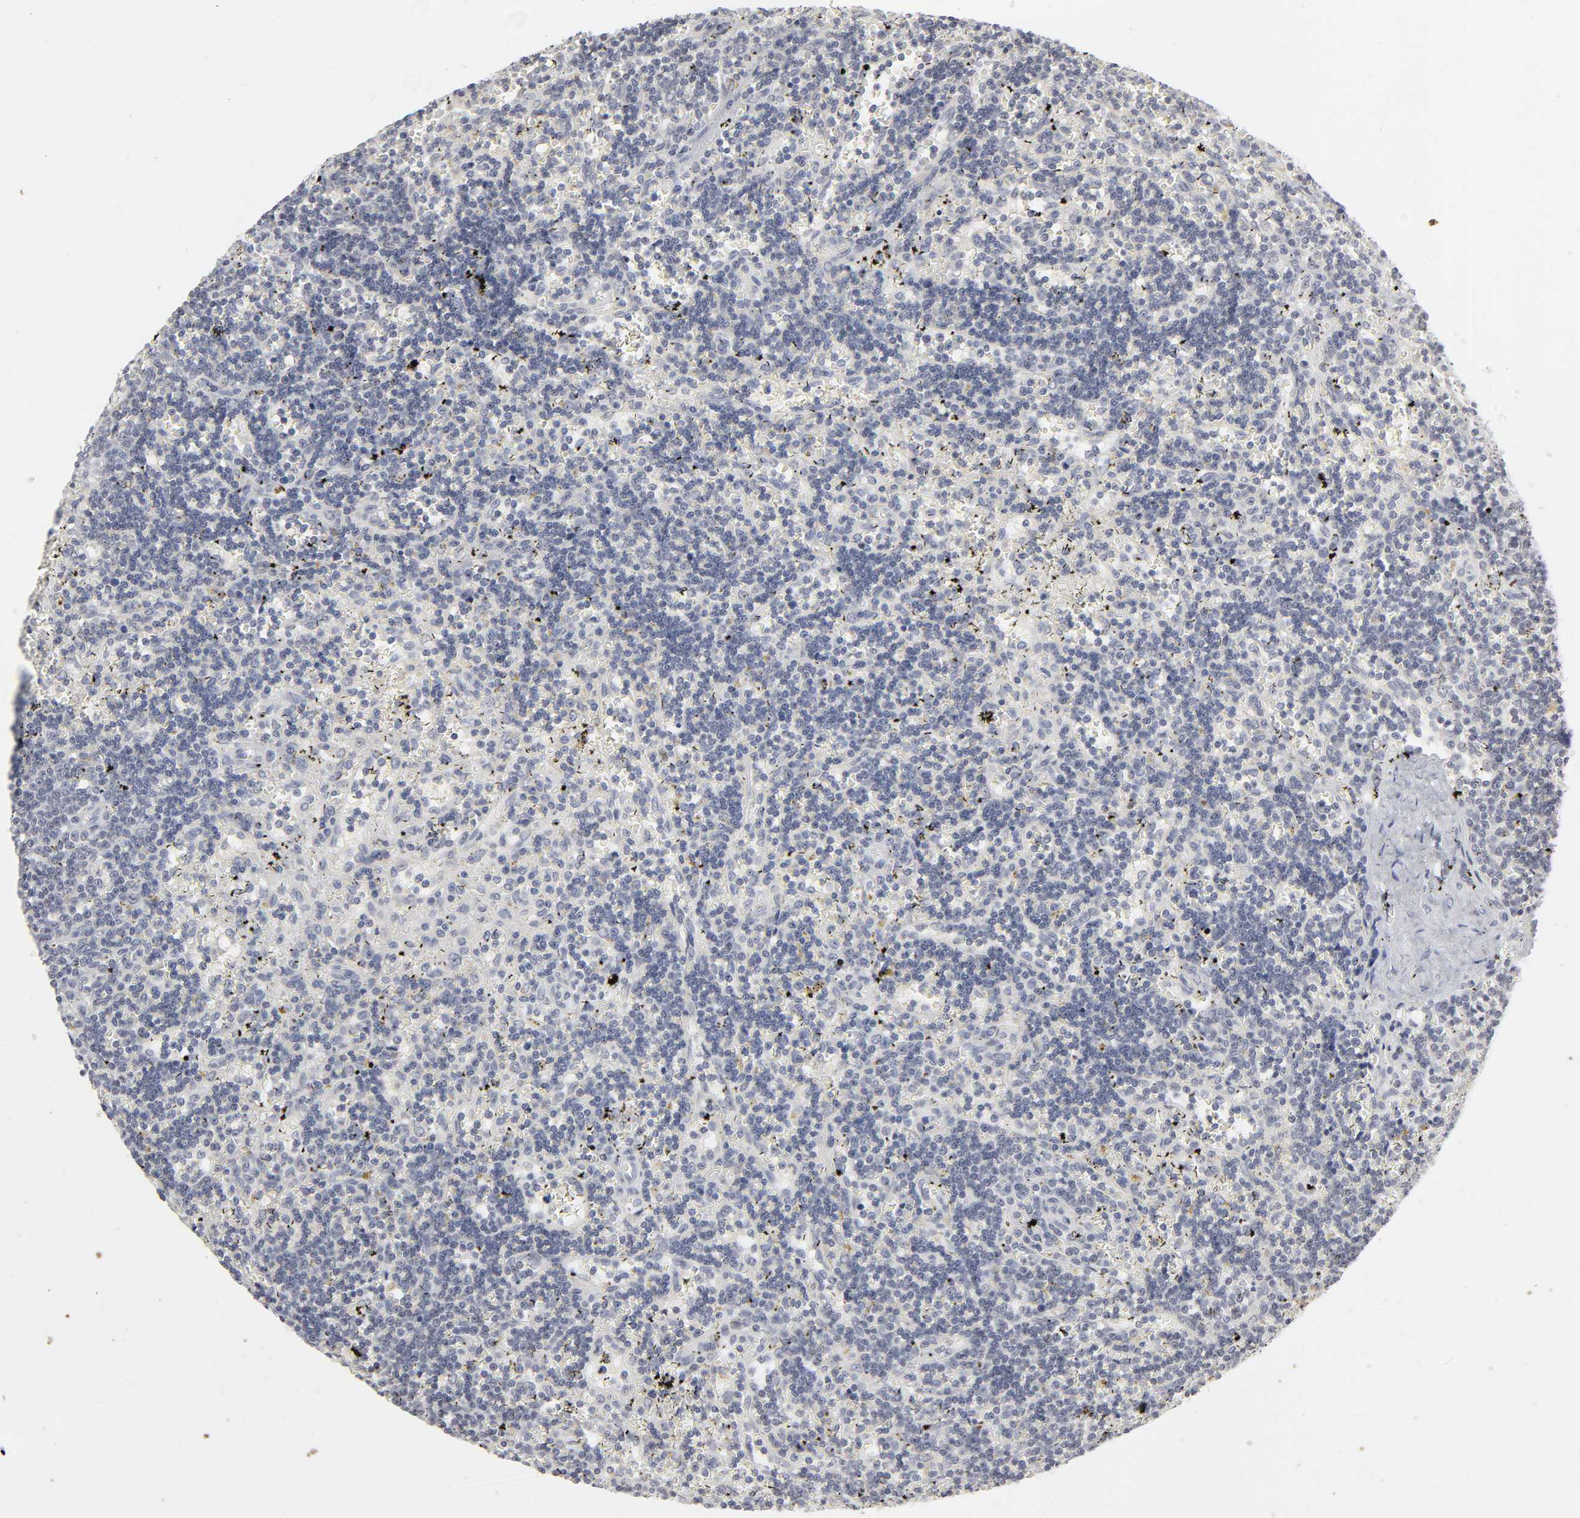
{"staining": {"intensity": "negative", "quantity": "none", "location": "none"}, "tissue": "lymphoma", "cell_type": "Tumor cells", "image_type": "cancer", "snomed": [{"axis": "morphology", "description": "Malignant lymphoma, non-Hodgkin's type, Low grade"}, {"axis": "topography", "description": "Spleen"}], "caption": "The image displays no significant expression in tumor cells of lymphoma.", "gene": "TCAP", "patient": {"sex": "male", "age": 60}}